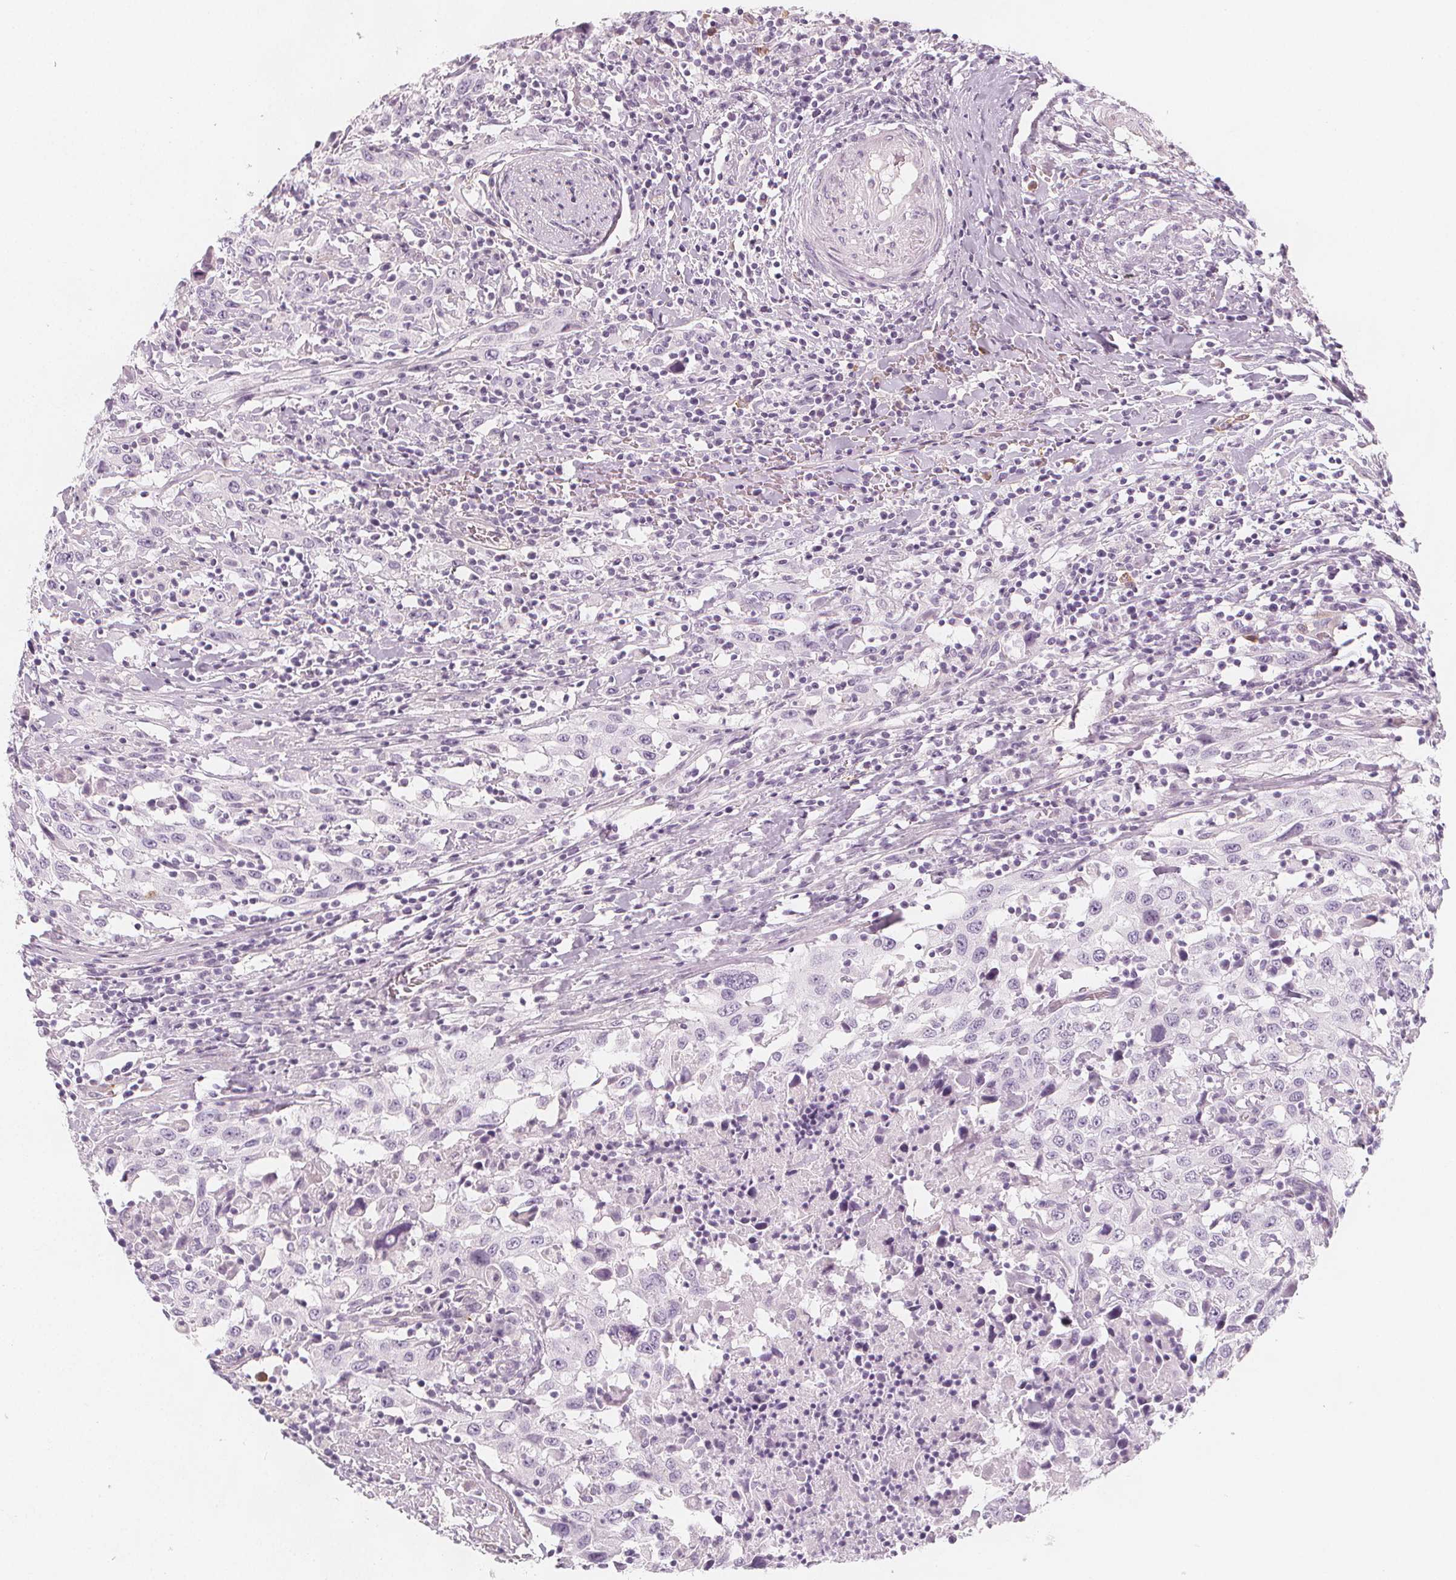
{"staining": {"intensity": "negative", "quantity": "none", "location": "none"}, "tissue": "urothelial cancer", "cell_type": "Tumor cells", "image_type": "cancer", "snomed": [{"axis": "morphology", "description": "Urothelial carcinoma, High grade"}, {"axis": "topography", "description": "Urinary bladder"}], "caption": "The histopathology image displays no staining of tumor cells in urothelial carcinoma (high-grade).", "gene": "MAP1A", "patient": {"sex": "male", "age": 61}}